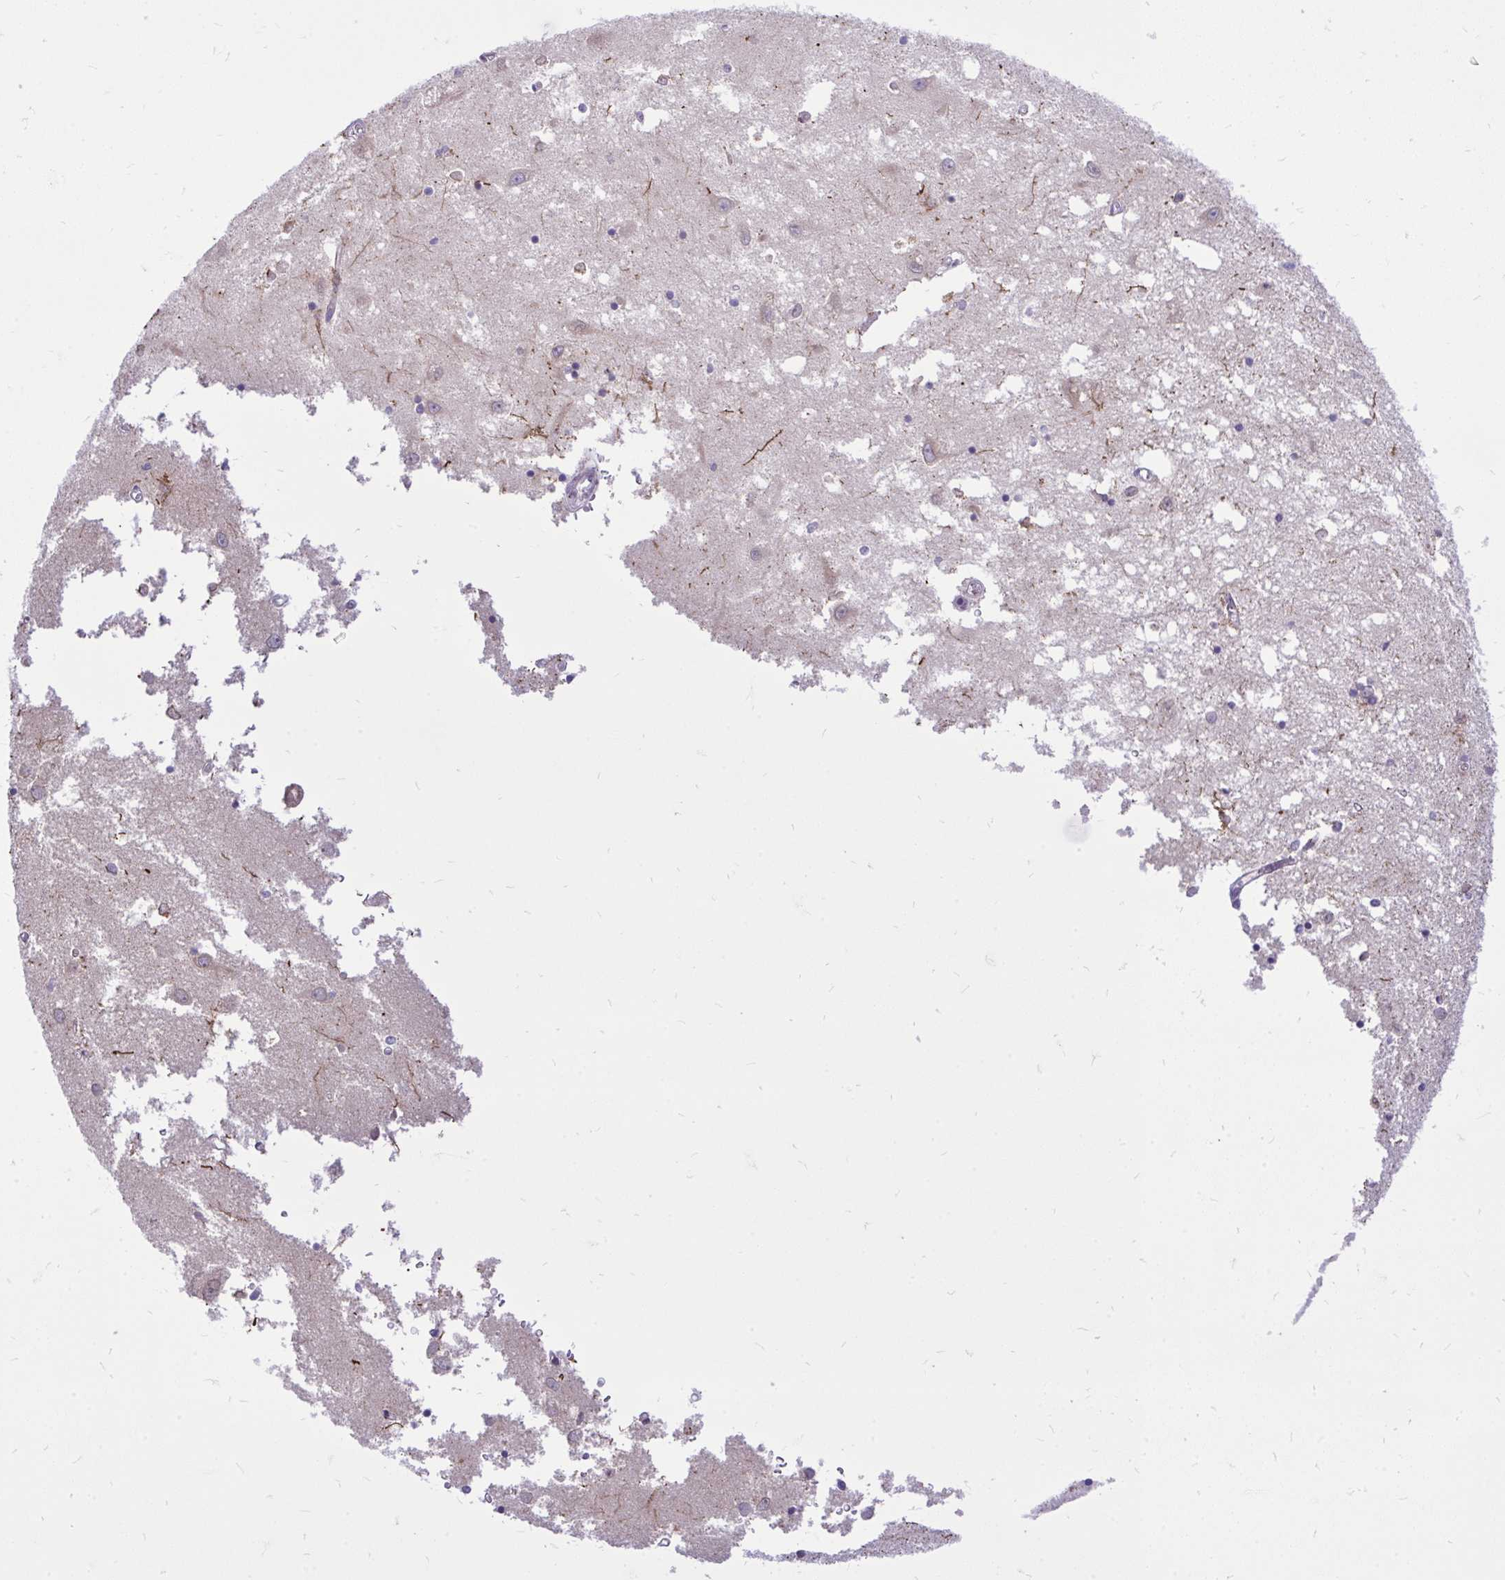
{"staining": {"intensity": "negative", "quantity": "none", "location": "none"}, "tissue": "caudate", "cell_type": "Glial cells", "image_type": "normal", "snomed": [{"axis": "morphology", "description": "Normal tissue, NOS"}, {"axis": "topography", "description": "Lateral ventricle wall"}], "caption": "Immunohistochemistry (IHC) of benign caudate demonstrates no staining in glial cells.", "gene": "CEACAM18", "patient": {"sex": "male", "age": 70}}